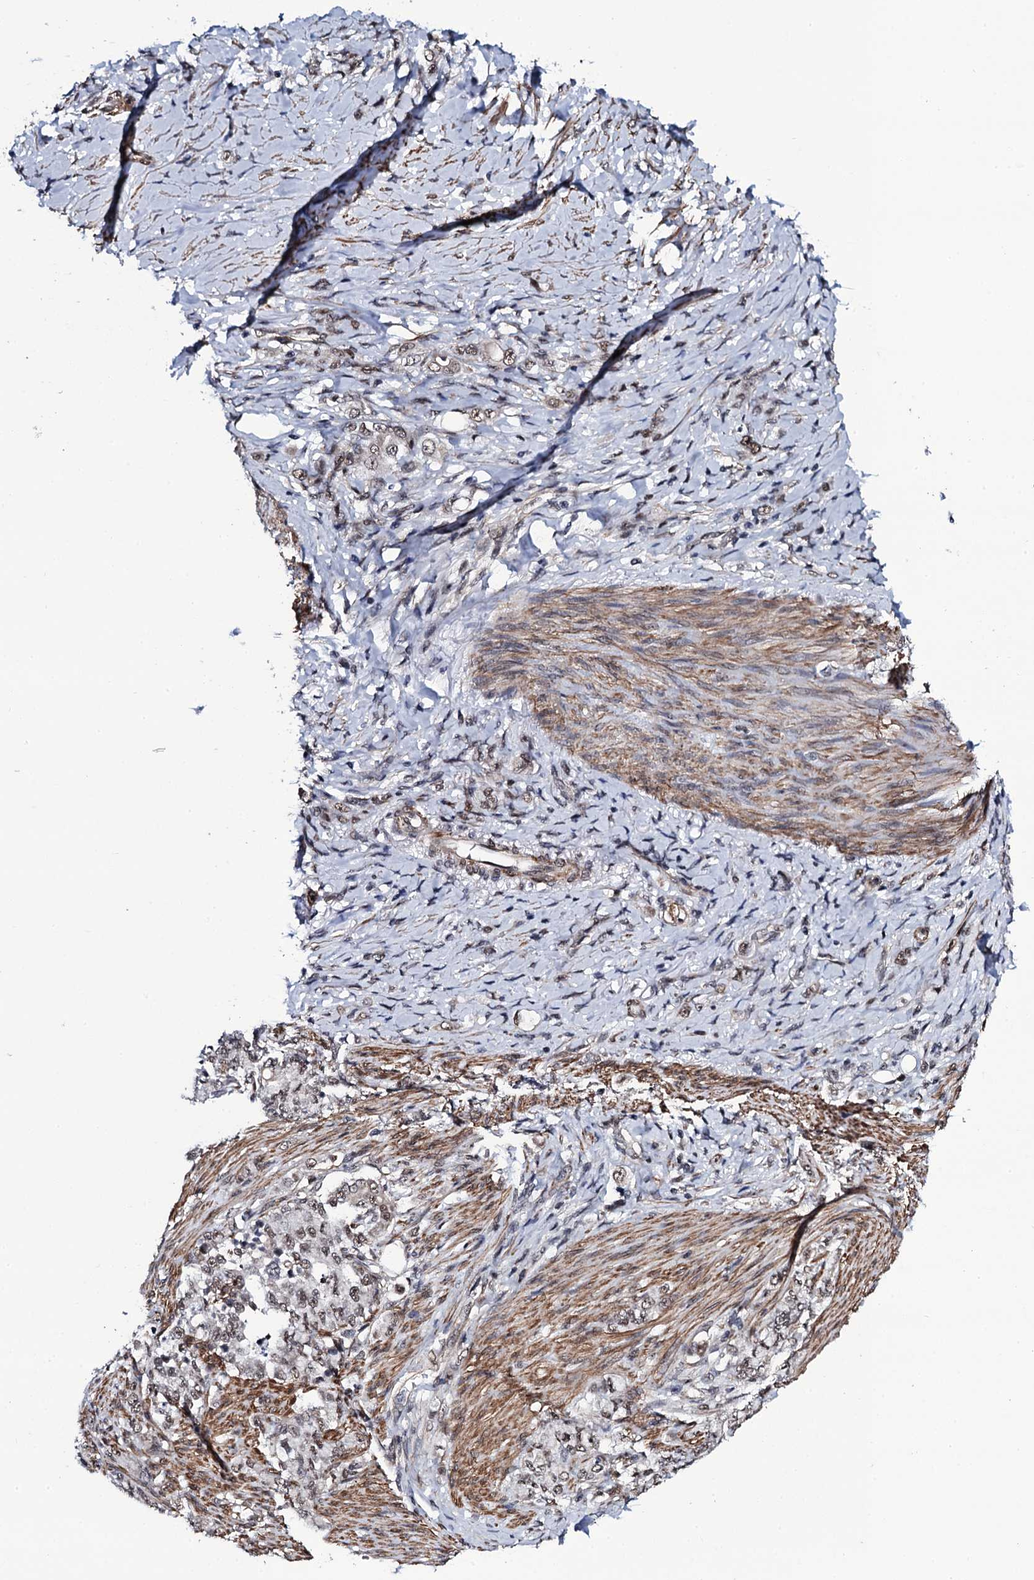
{"staining": {"intensity": "weak", "quantity": ">75%", "location": "nuclear"}, "tissue": "stomach cancer", "cell_type": "Tumor cells", "image_type": "cancer", "snomed": [{"axis": "morphology", "description": "Adenocarcinoma, NOS"}, {"axis": "topography", "description": "Stomach"}], "caption": "Protein staining reveals weak nuclear positivity in about >75% of tumor cells in adenocarcinoma (stomach).", "gene": "CWC15", "patient": {"sex": "female", "age": 79}}